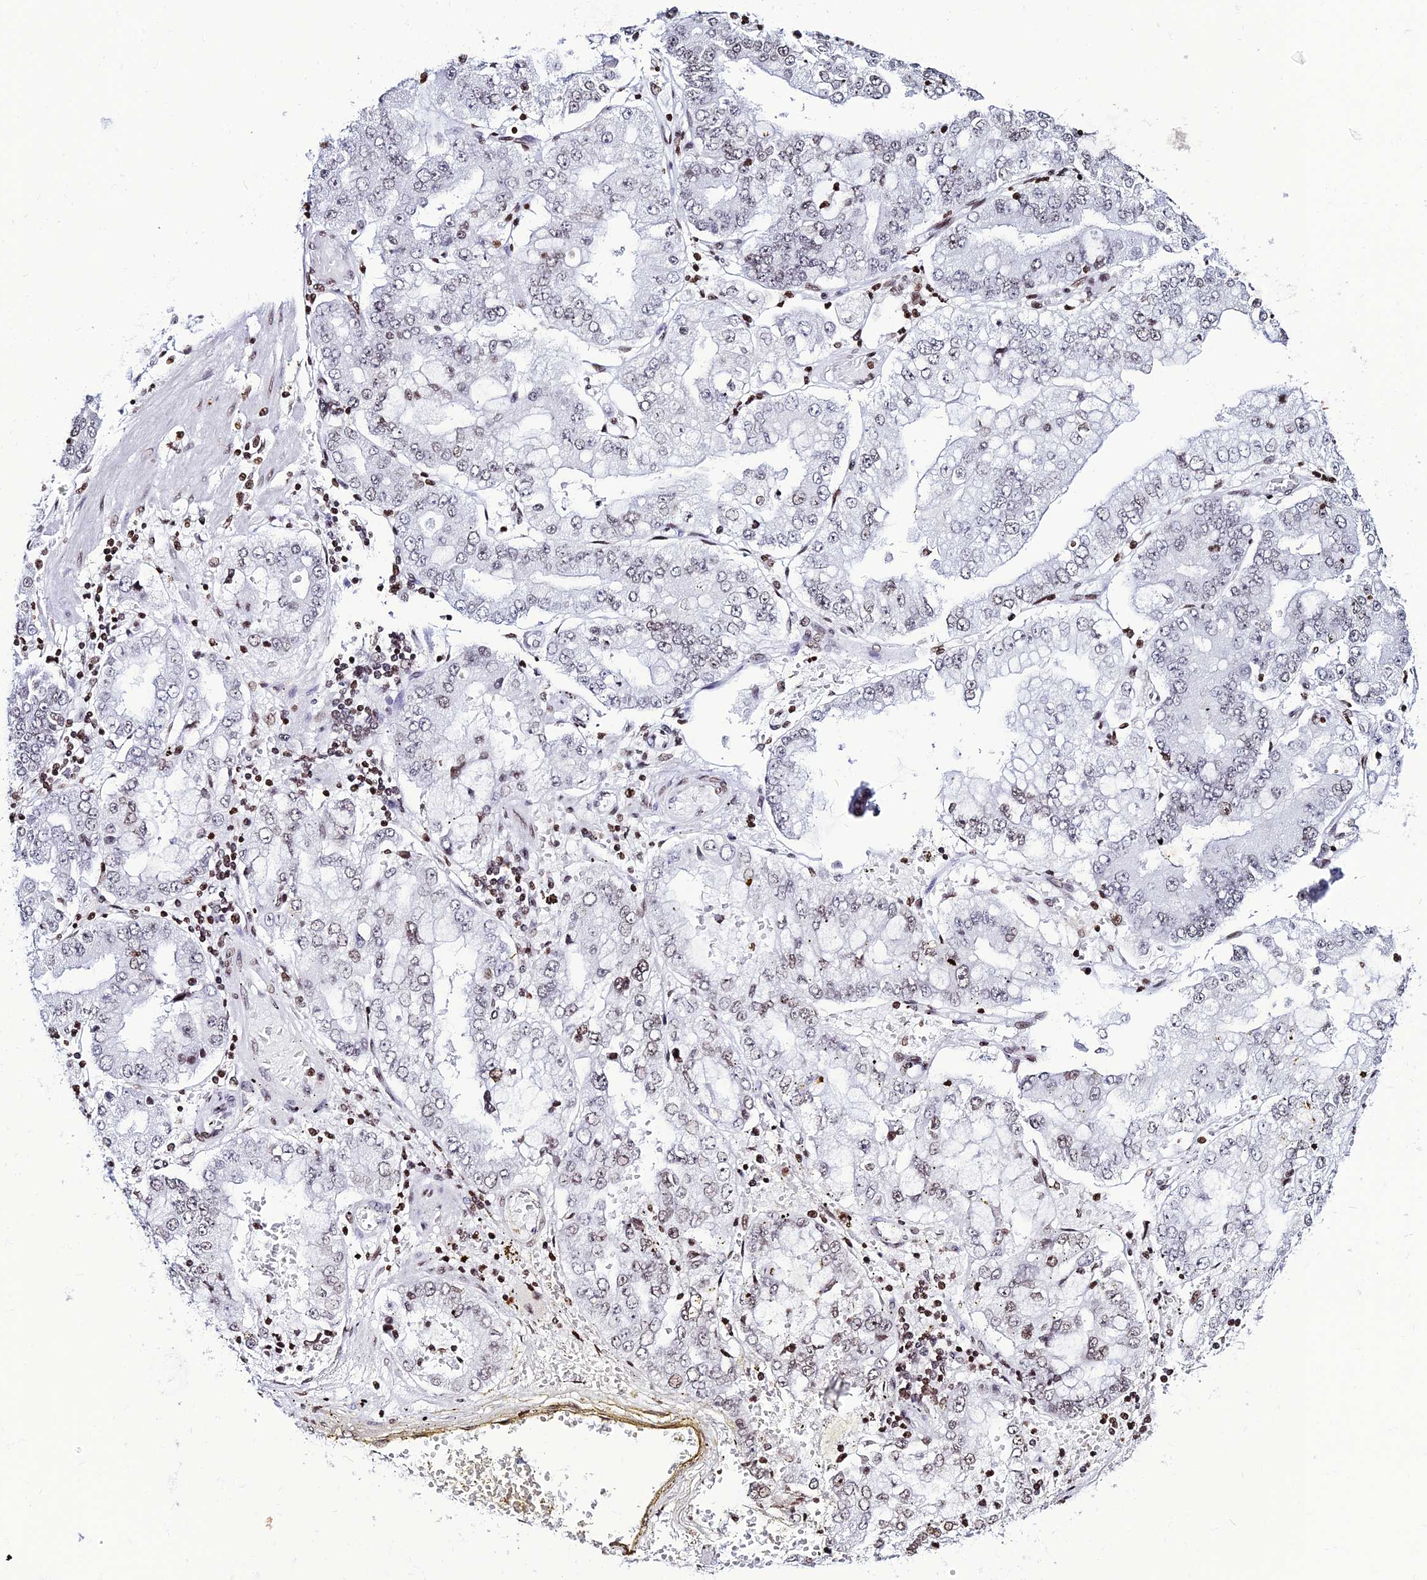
{"staining": {"intensity": "moderate", "quantity": "25%-75%", "location": "nuclear"}, "tissue": "stomach cancer", "cell_type": "Tumor cells", "image_type": "cancer", "snomed": [{"axis": "morphology", "description": "Adenocarcinoma, NOS"}, {"axis": "topography", "description": "Stomach"}], "caption": "A micrograph of human stomach cancer stained for a protein reveals moderate nuclear brown staining in tumor cells.", "gene": "MACROH2A2", "patient": {"sex": "male", "age": 76}}